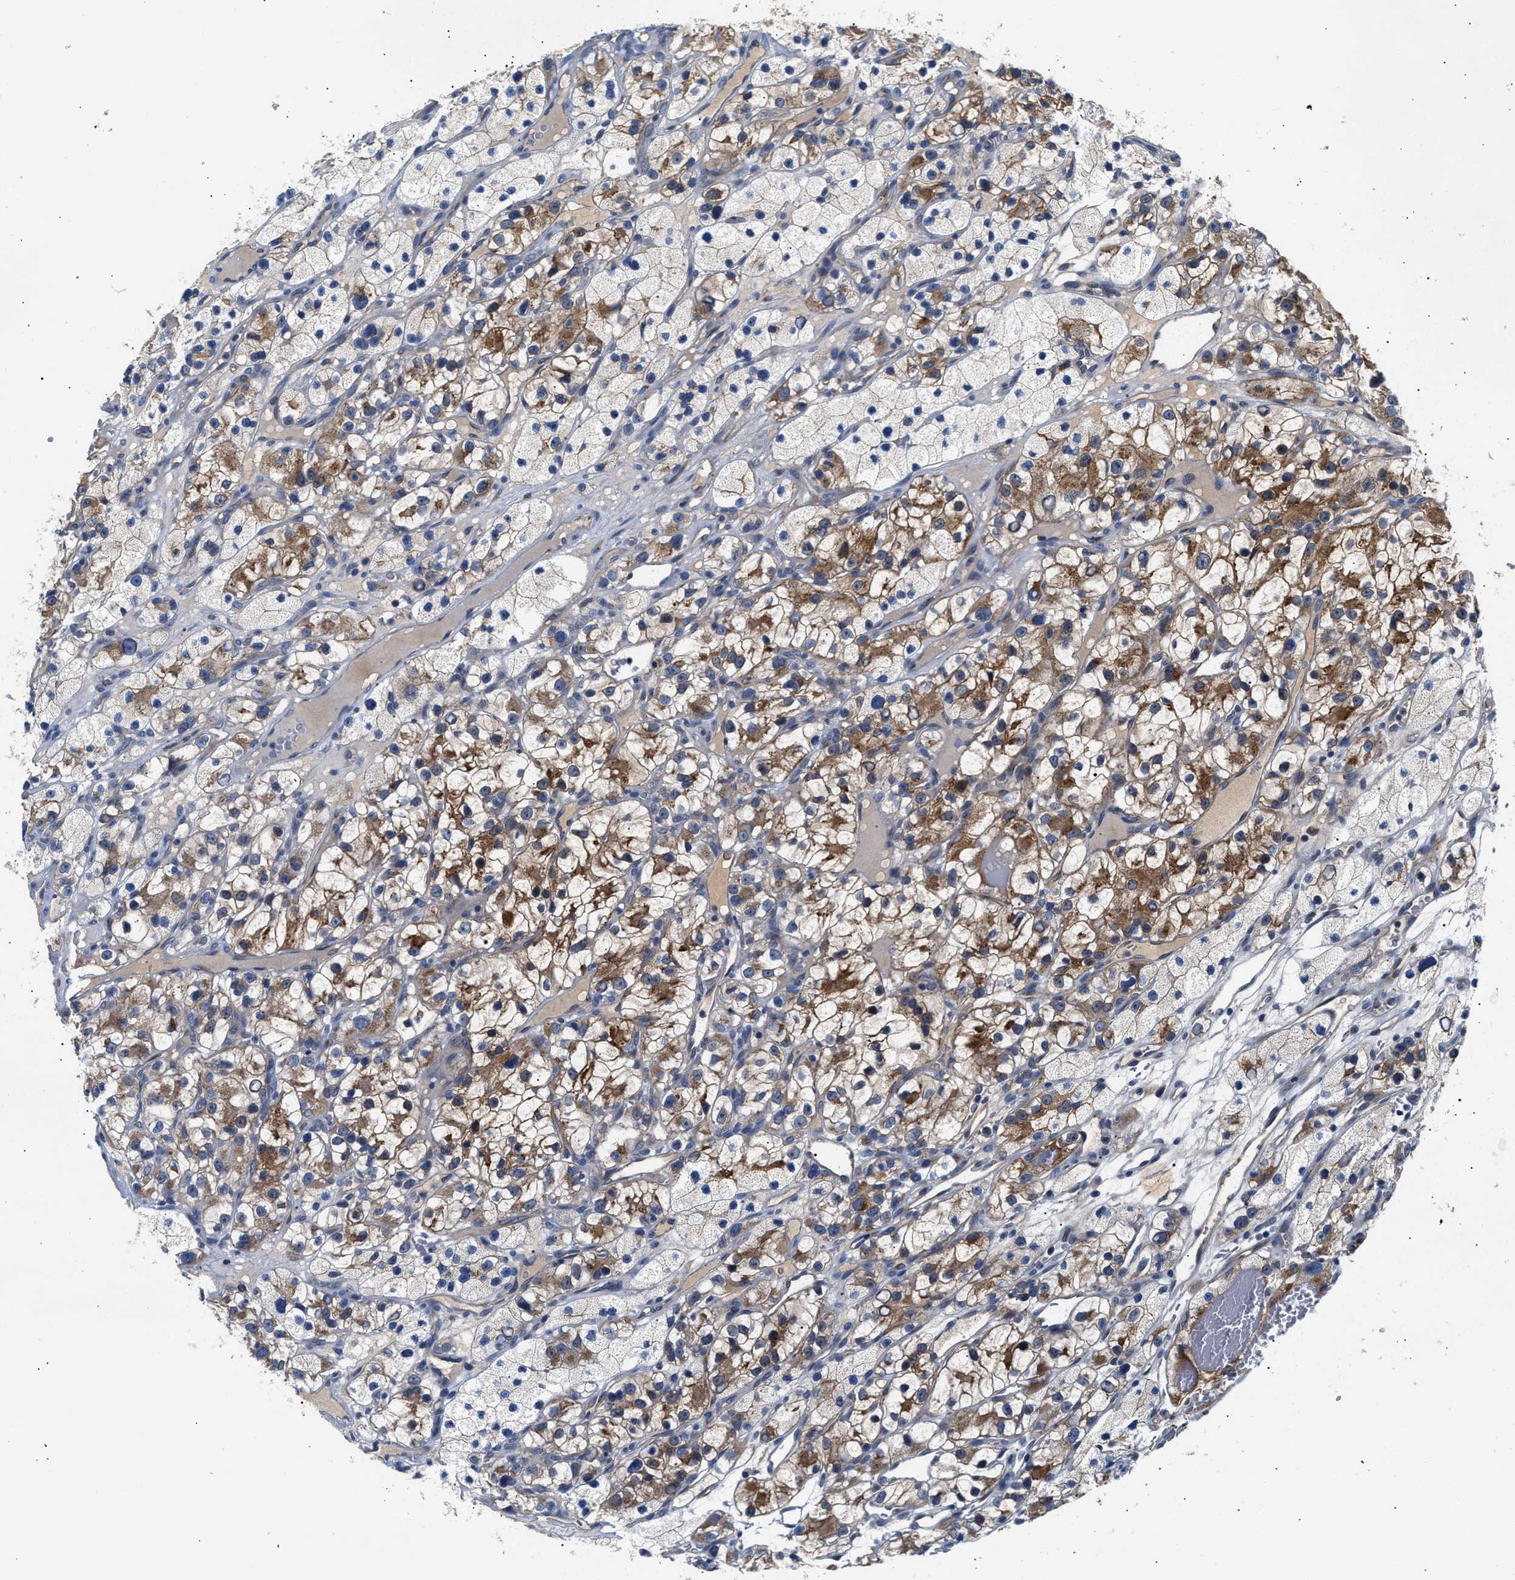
{"staining": {"intensity": "moderate", "quantity": ">75%", "location": "cytoplasmic/membranous"}, "tissue": "renal cancer", "cell_type": "Tumor cells", "image_type": "cancer", "snomed": [{"axis": "morphology", "description": "Adenocarcinoma, NOS"}, {"axis": "topography", "description": "Kidney"}], "caption": "Renal cancer was stained to show a protein in brown. There is medium levels of moderate cytoplasmic/membranous expression in approximately >75% of tumor cells.", "gene": "CCDC146", "patient": {"sex": "female", "age": 57}}